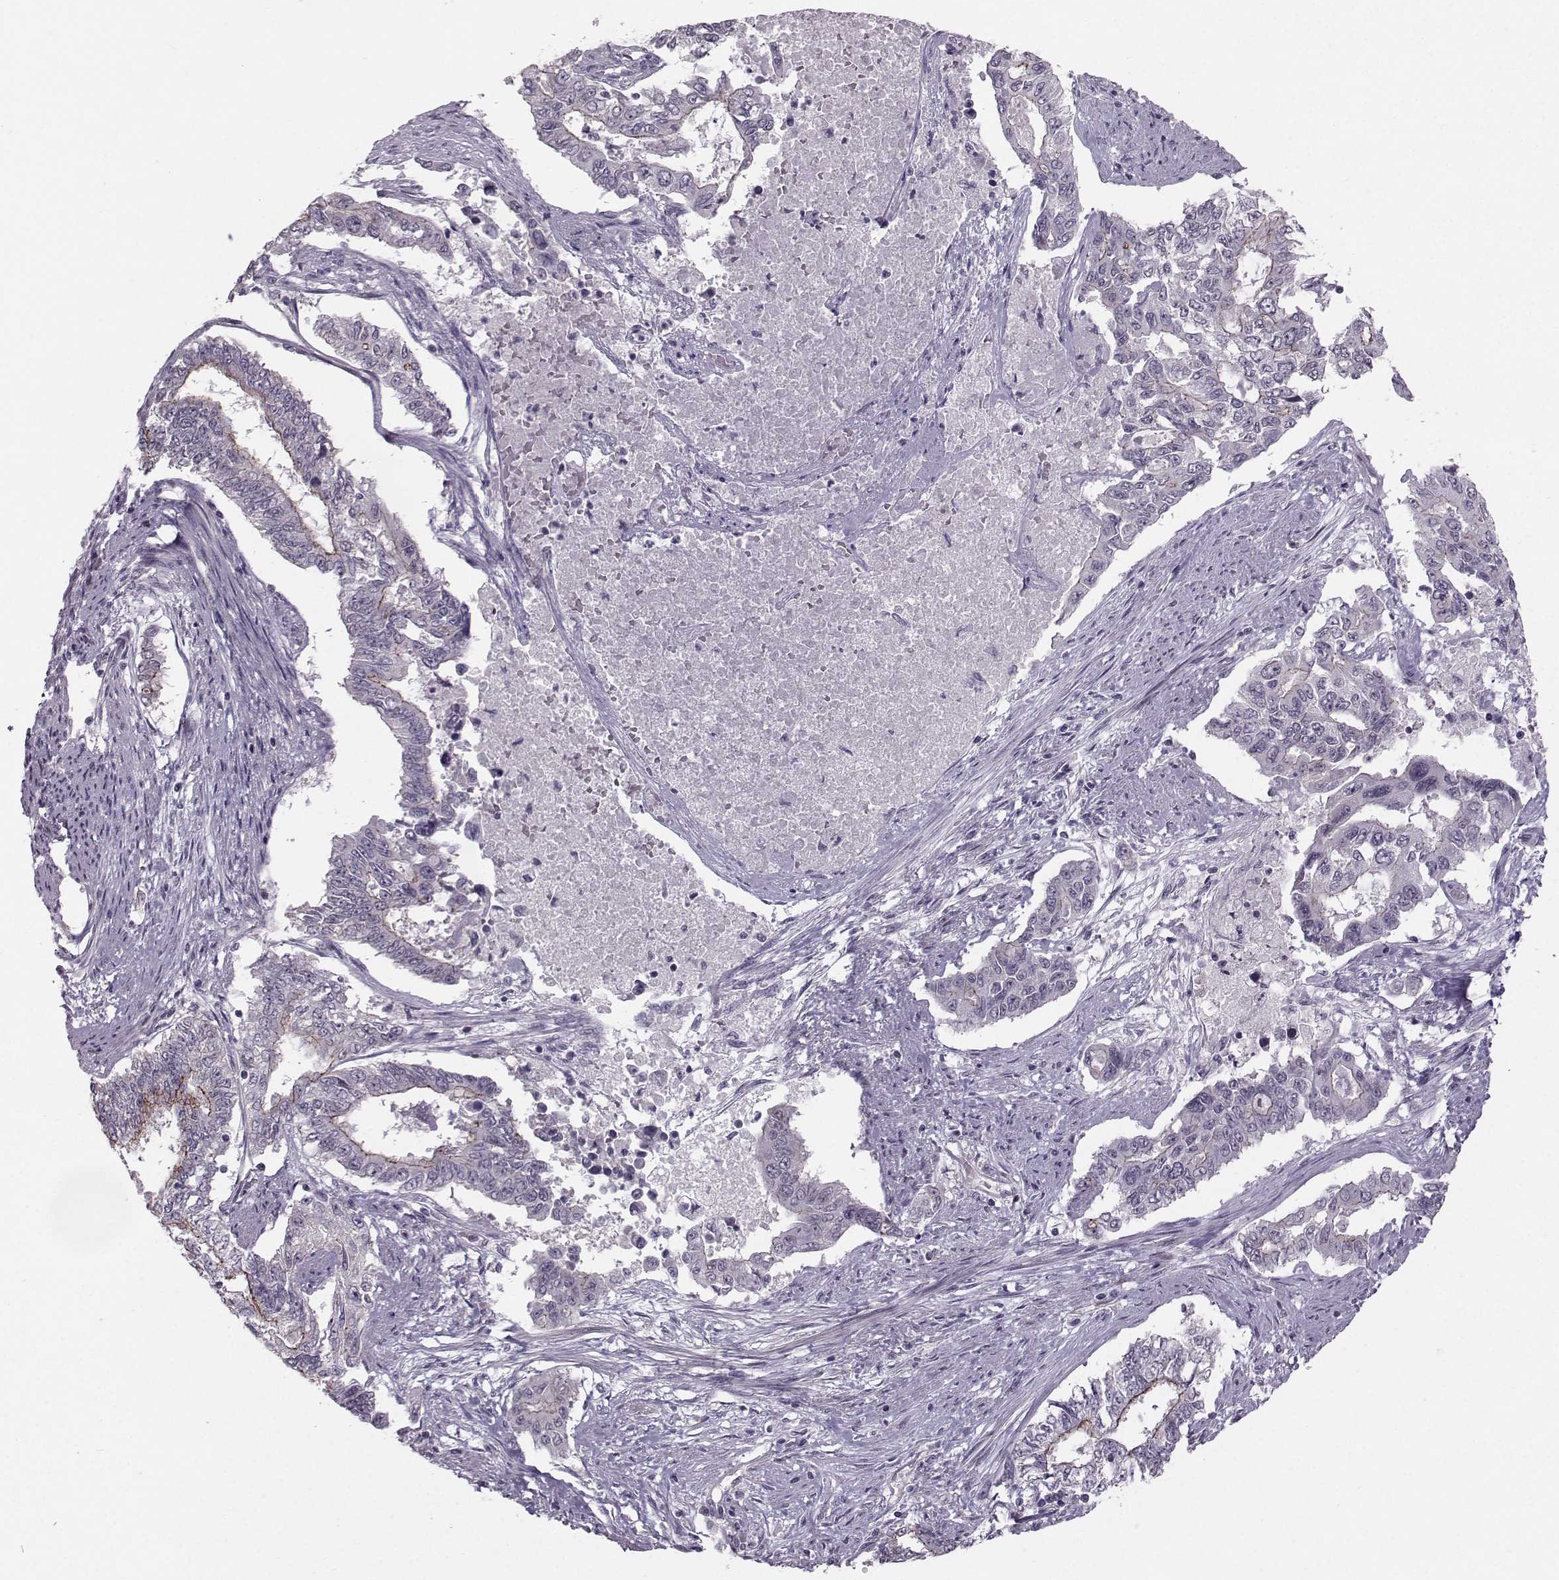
{"staining": {"intensity": "moderate", "quantity": "<25%", "location": "cytoplasmic/membranous"}, "tissue": "endometrial cancer", "cell_type": "Tumor cells", "image_type": "cancer", "snomed": [{"axis": "morphology", "description": "Adenocarcinoma, NOS"}, {"axis": "topography", "description": "Uterus"}], "caption": "Endometrial cancer tissue displays moderate cytoplasmic/membranous staining in about <25% of tumor cells", "gene": "MAST1", "patient": {"sex": "female", "age": 59}}